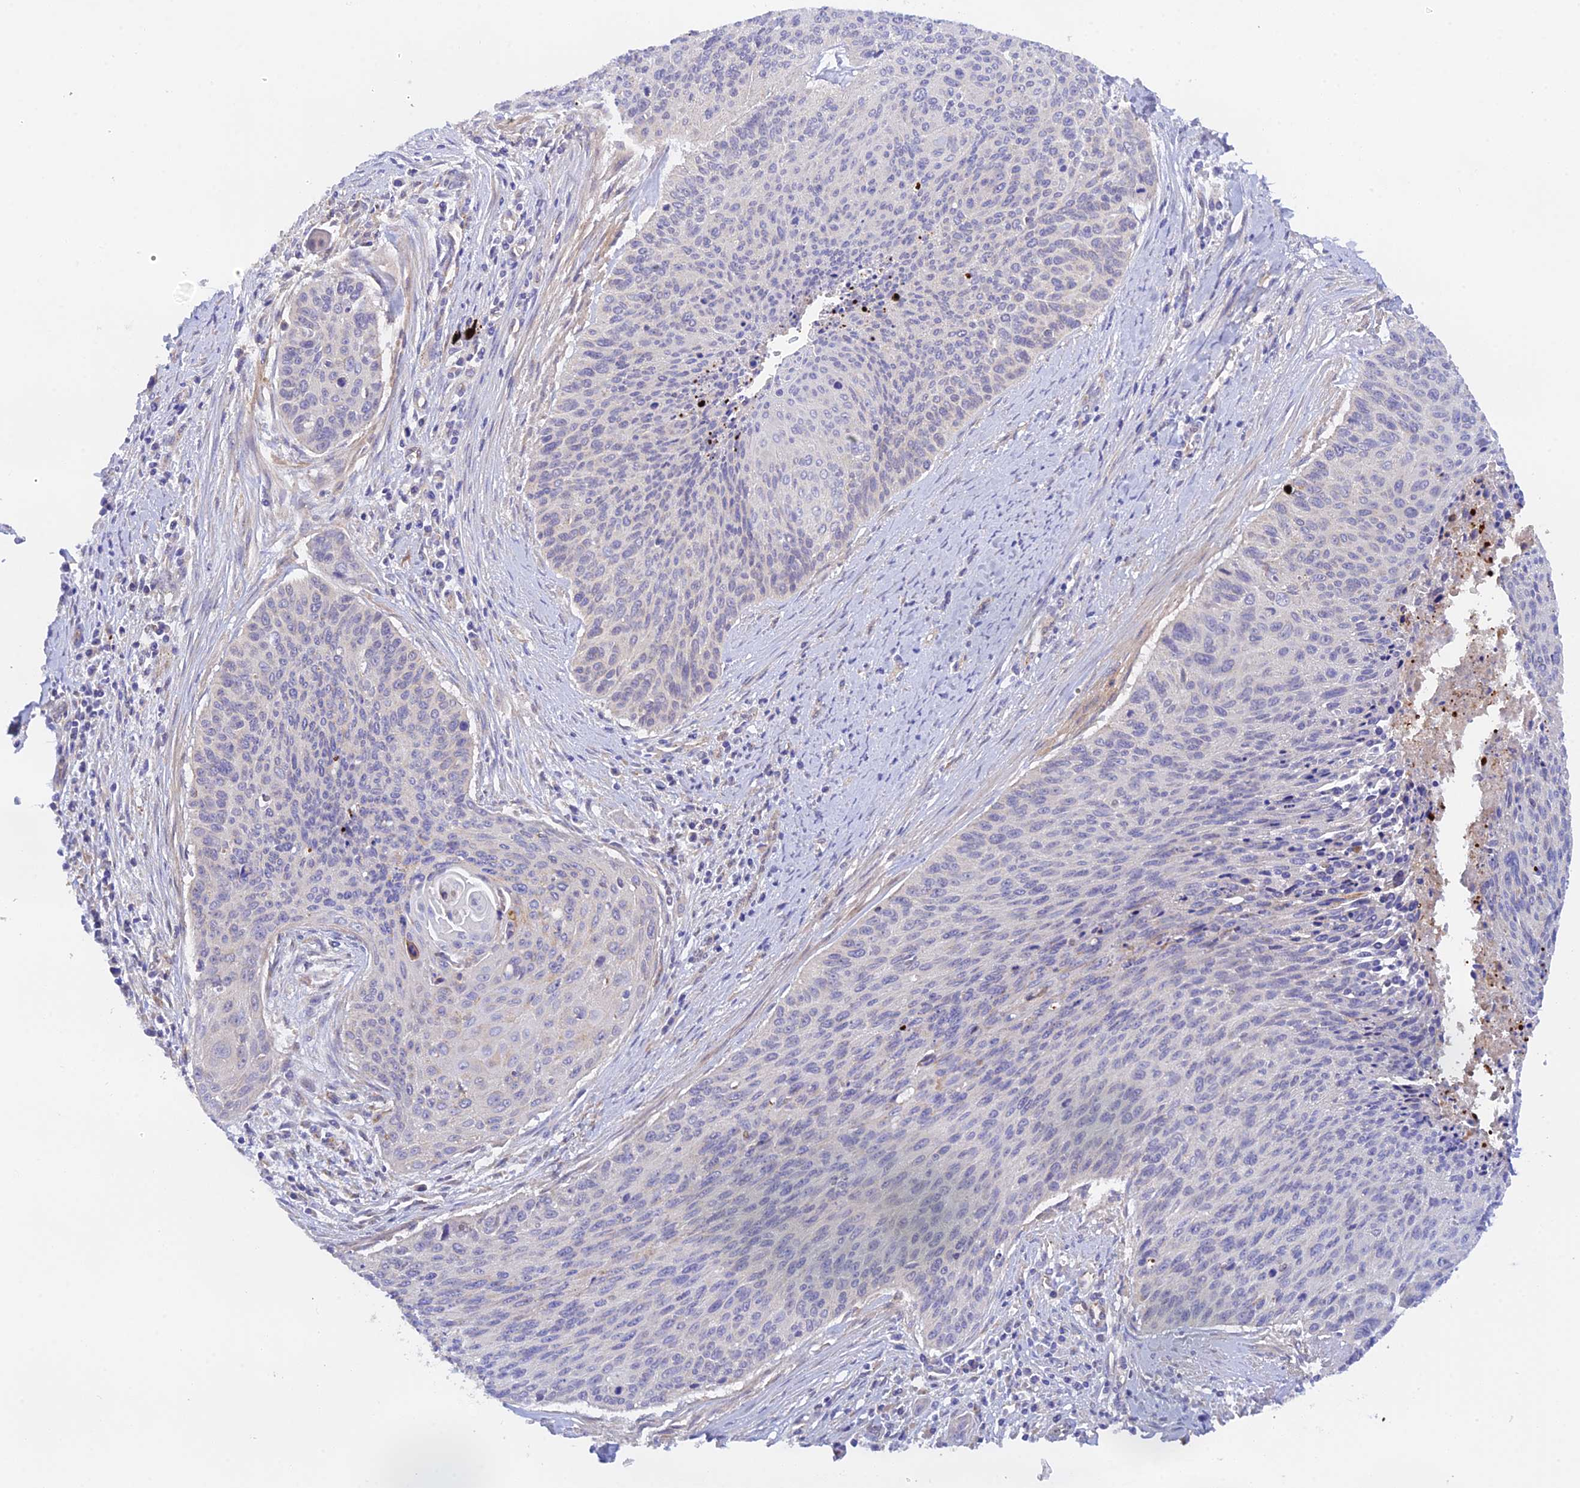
{"staining": {"intensity": "negative", "quantity": "none", "location": "none"}, "tissue": "cervical cancer", "cell_type": "Tumor cells", "image_type": "cancer", "snomed": [{"axis": "morphology", "description": "Squamous cell carcinoma, NOS"}, {"axis": "topography", "description": "Cervix"}], "caption": "Immunohistochemical staining of squamous cell carcinoma (cervical) shows no significant positivity in tumor cells.", "gene": "RANBP6", "patient": {"sex": "female", "age": 55}}